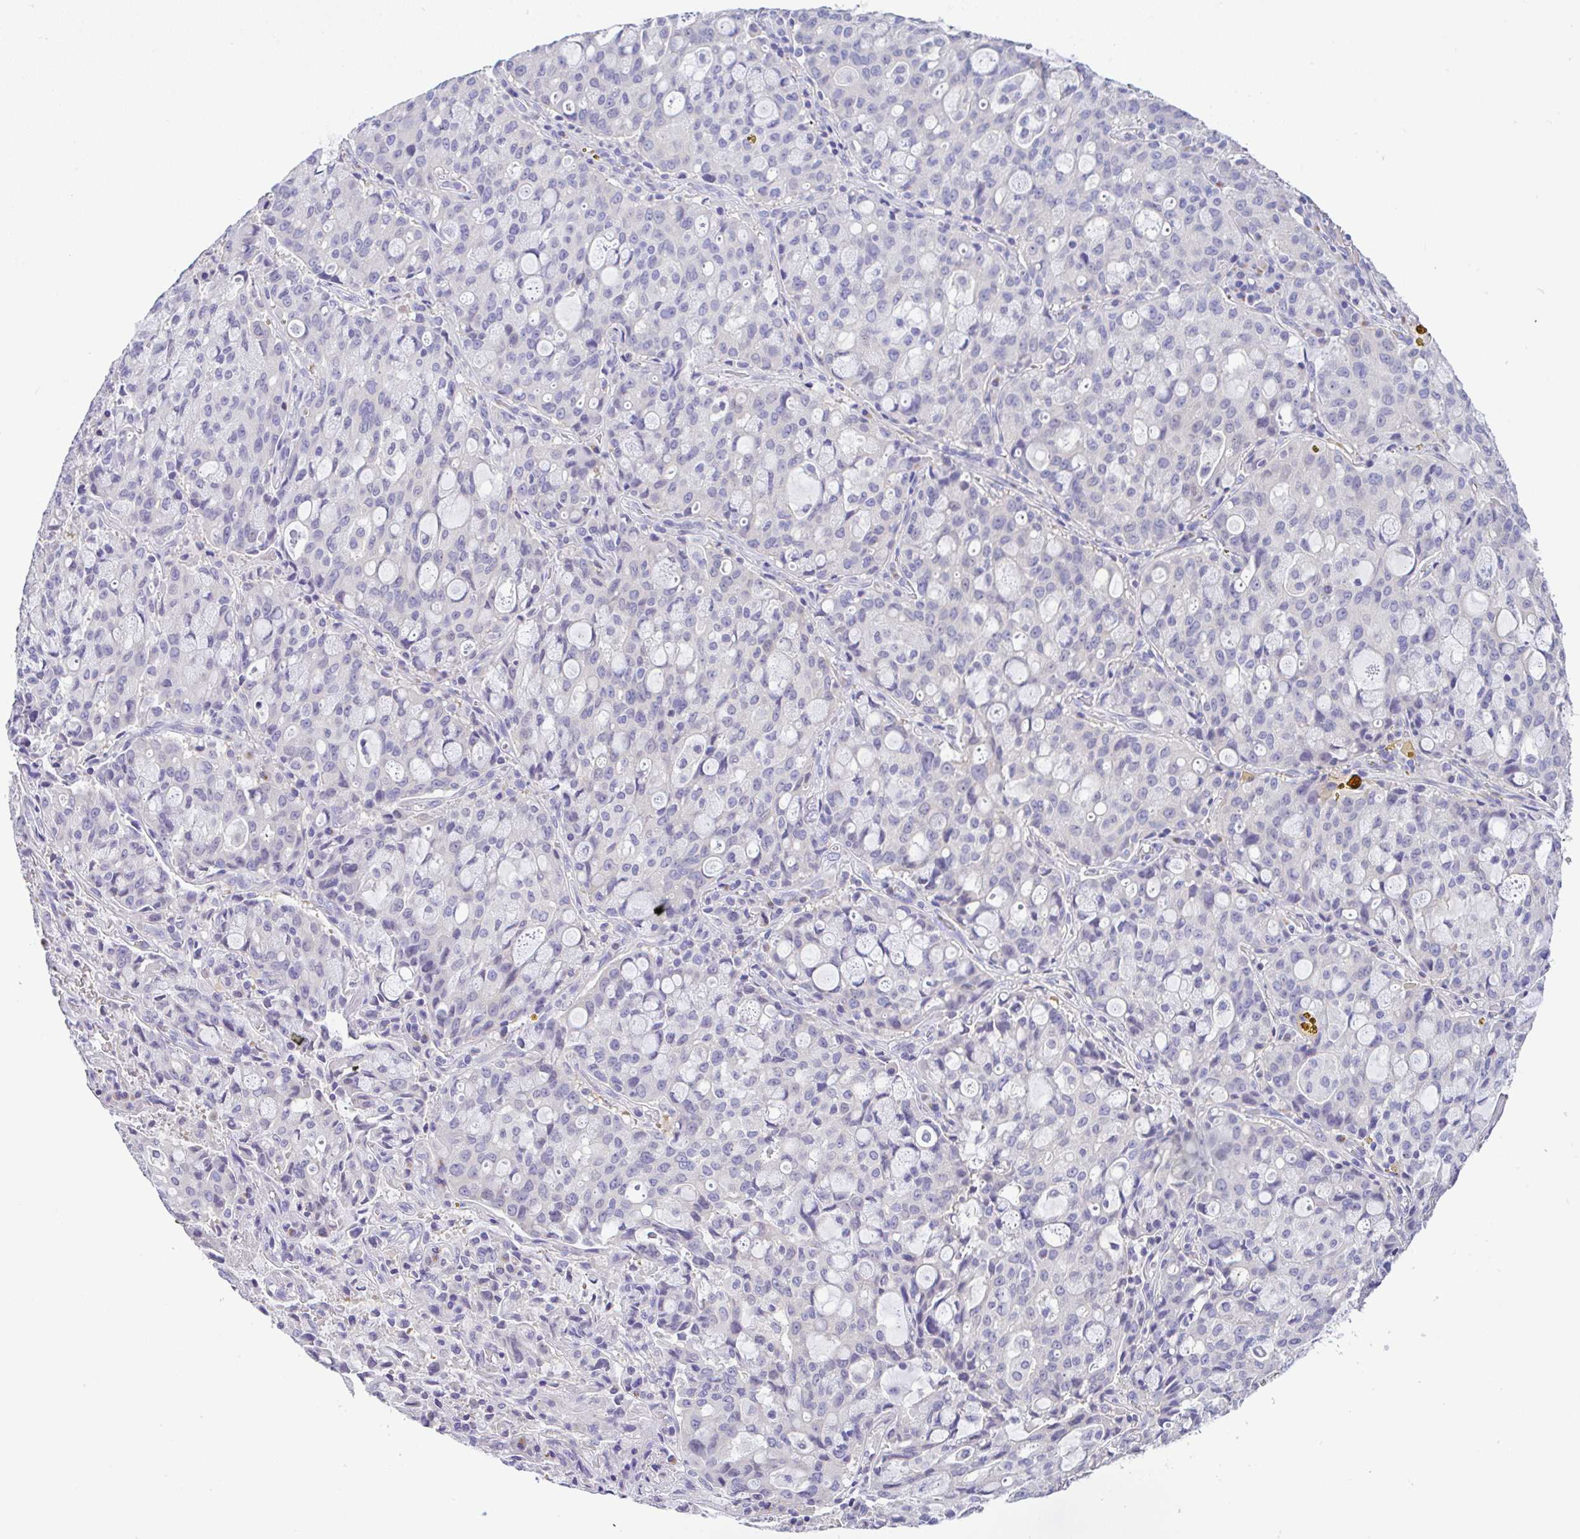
{"staining": {"intensity": "negative", "quantity": "none", "location": "none"}, "tissue": "lung cancer", "cell_type": "Tumor cells", "image_type": "cancer", "snomed": [{"axis": "morphology", "description": "Adenocarcinoma, NOS"}, {"axis": "topography", "description": "Lung"}], "caption": "The IHC image has no significant staining in tumor cells of lung adenocarcinoma tissue.", "gene": "SERPINE3", "patient": {"sex": "female", "age": 44}}